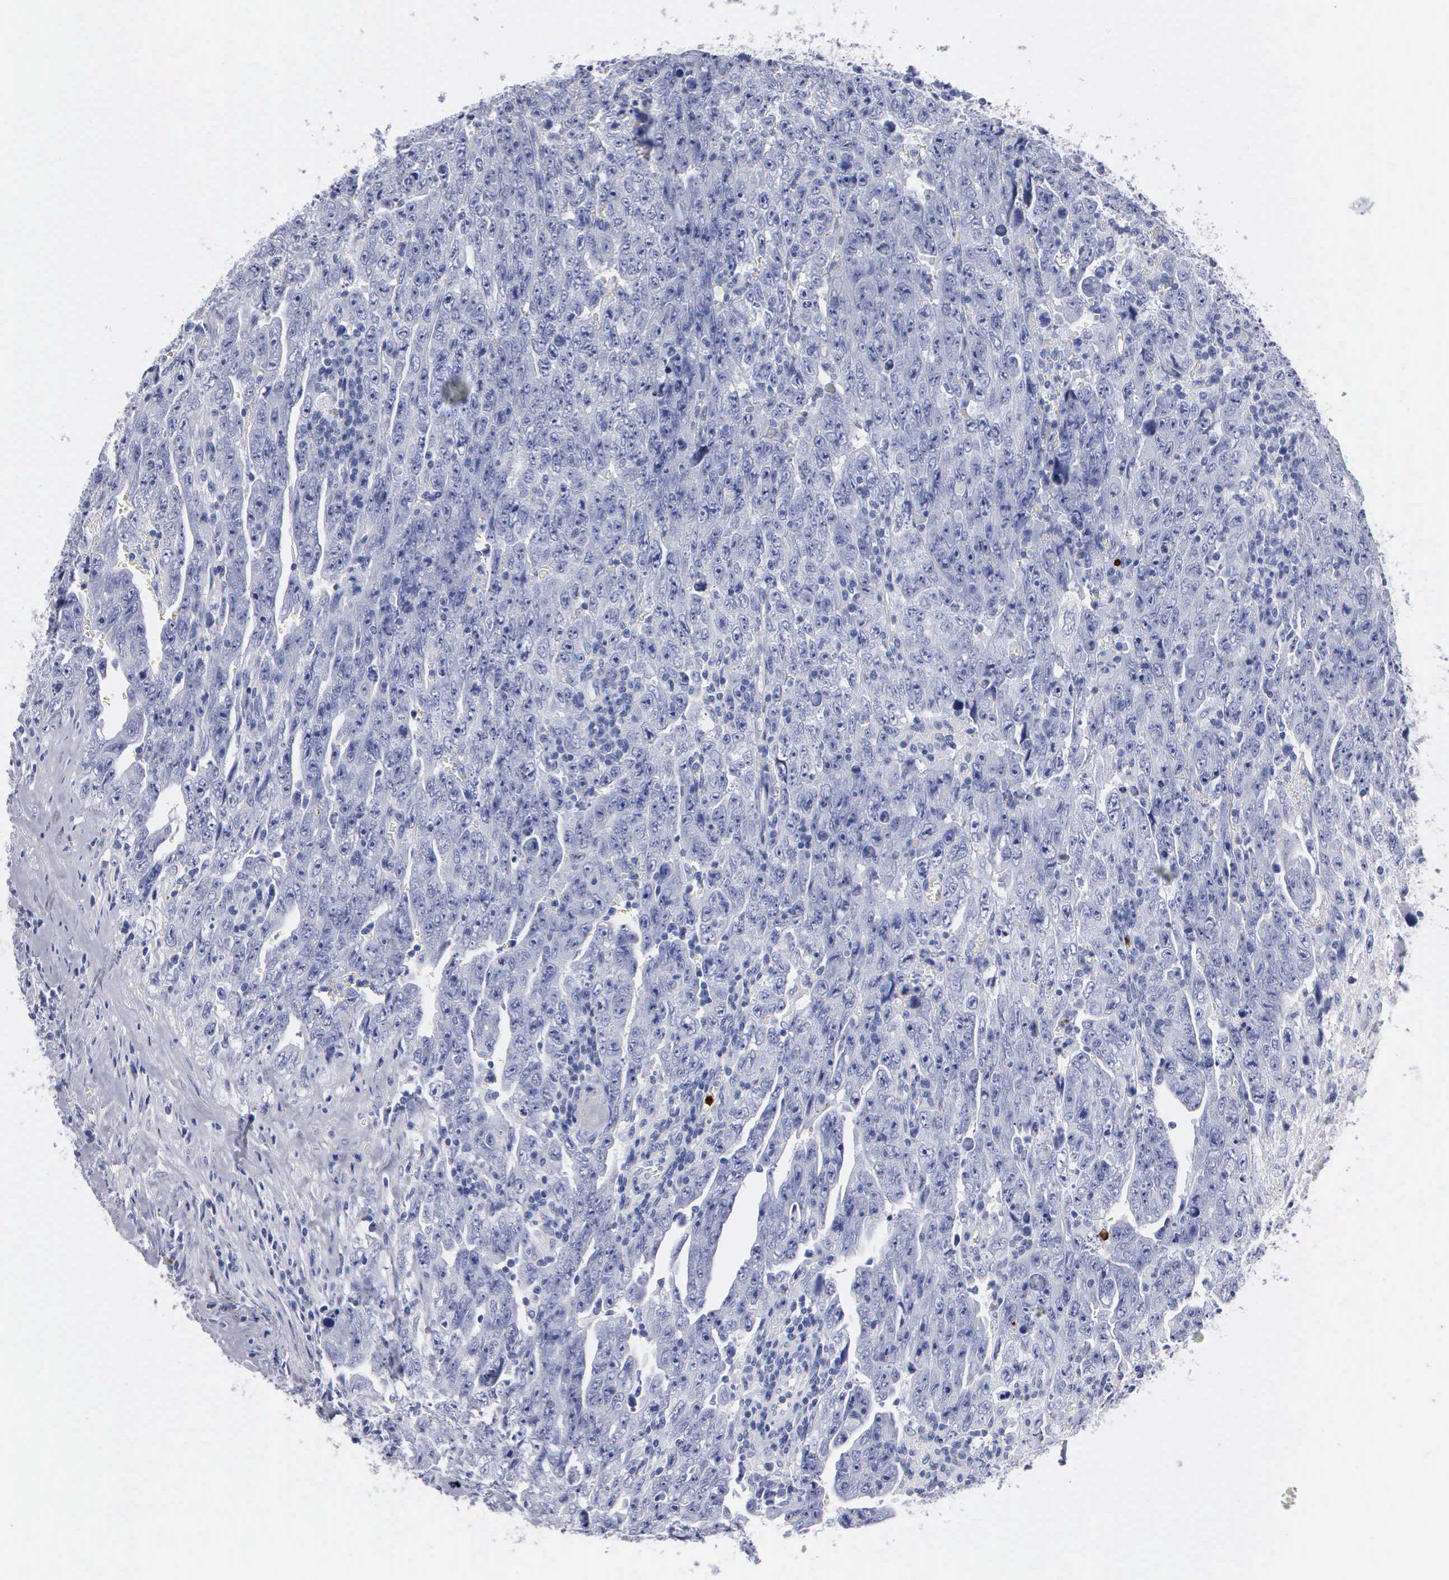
{"staining": {"intensity": "negative", "quantity": "none", "location": "none"}, "tissue": "testis cancer", "cell_type": "Tumor cells", "image_type": "cancer", "snomed": [{"axis": "morphology", "description": "Carcinoma, Embryonal, NOS"}, {"axis": "topography", "description": "Testis"}], "caption": "IHC photomicrograph of neoplastic tissue: testis cancer stained with DAB shows no significant protein staining in tumor cells.", "gene": "CTSG", "patient": {"sex": "male", "age": 28}}